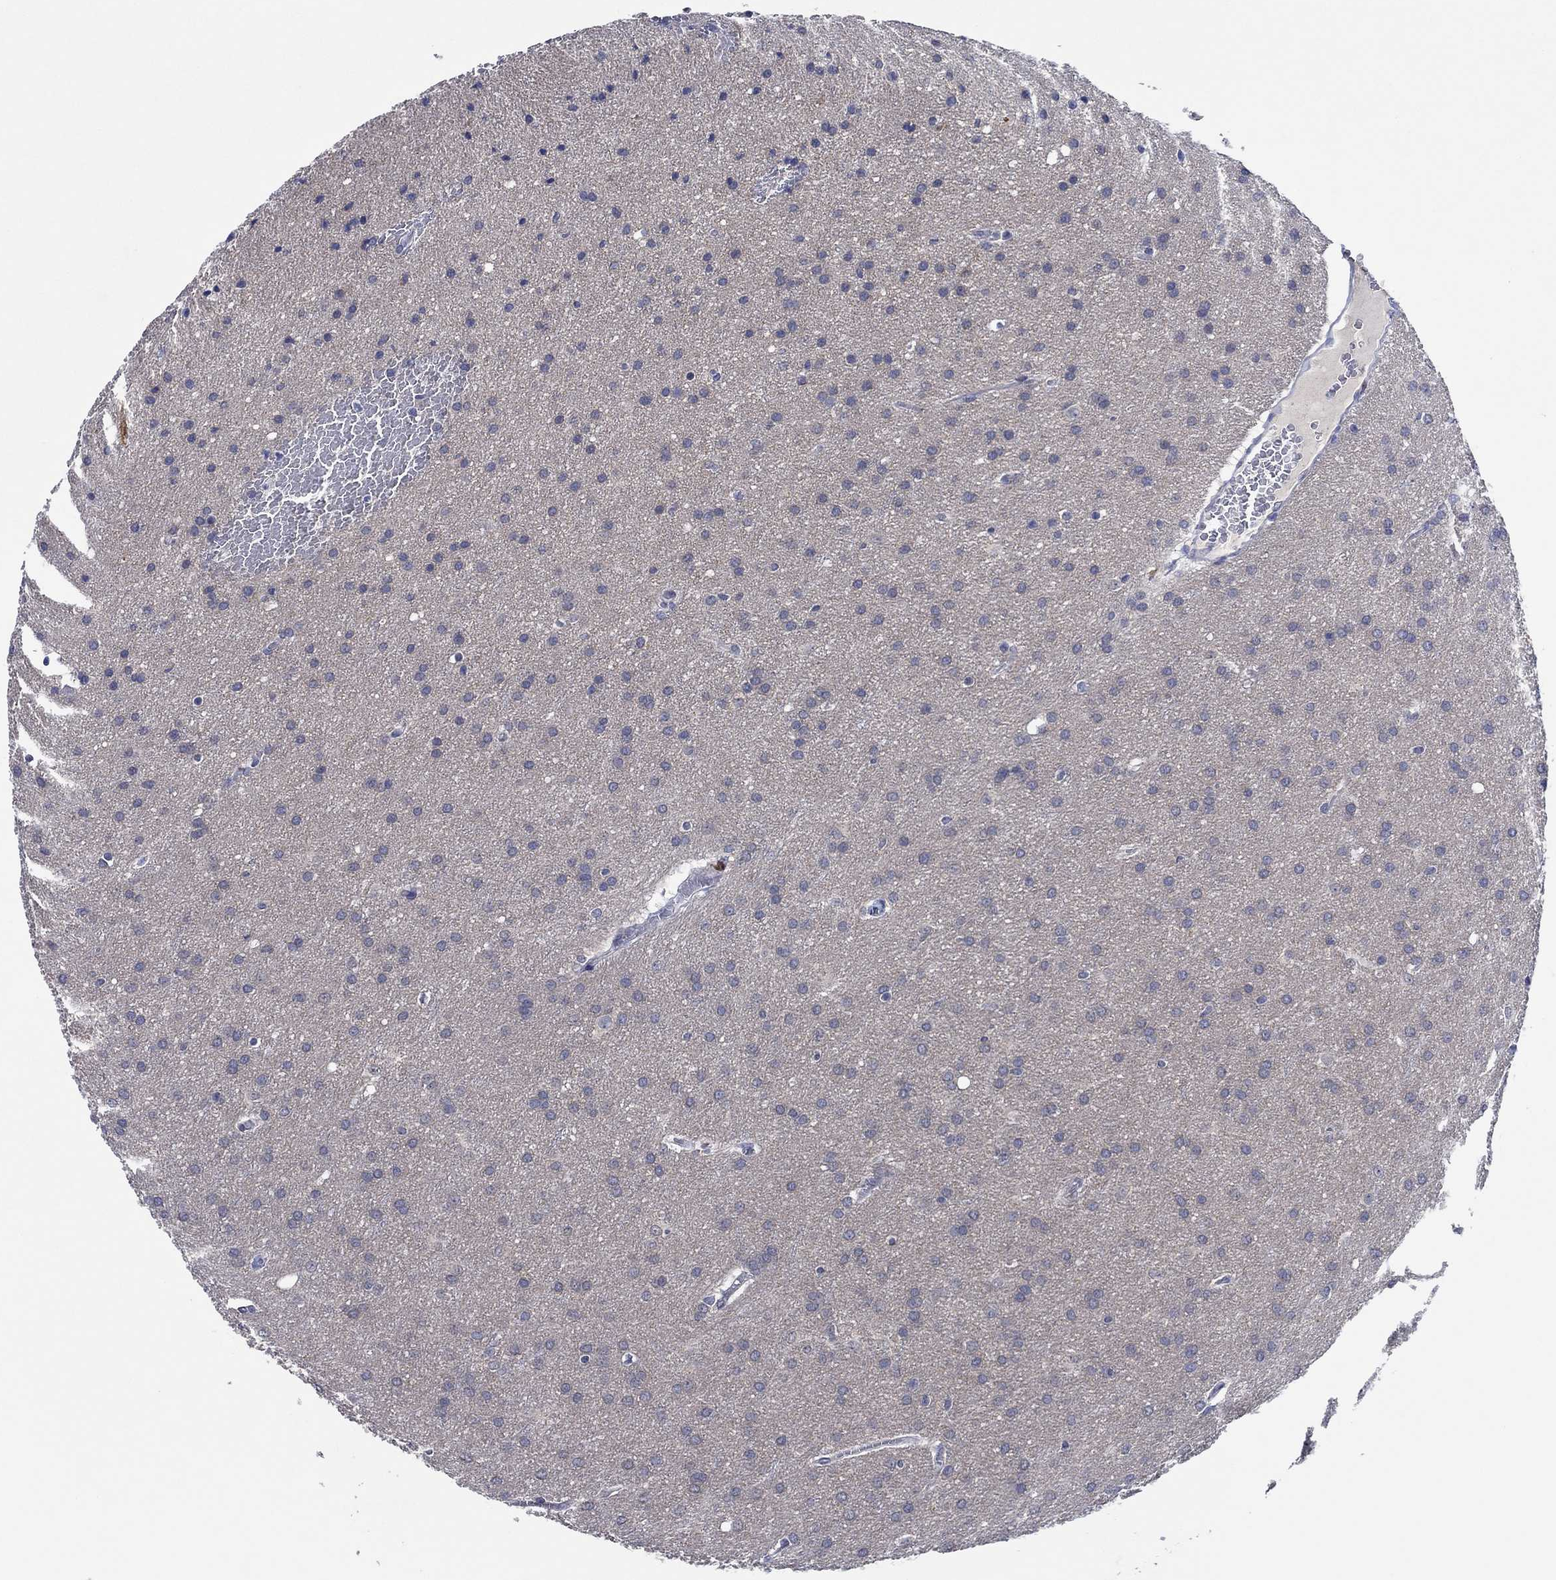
{"staining": {"intensity": "negative", "quantity": "none", "location": "none"}, "tissue": "glioma", "cell_type": "Tumor cells", "image_type": "cancer", "snomed": [{"axis": "morphology", "description": "Glioma, malignant, Low grade"}, {"axis": "topography", "description": "Brain"}], "caption": "High power microscopy image of an immunohistochemistry image of glioma, revealing no significant positivity in tumor cells.", "gene": "PRRT3", "patient": {"sex": "female", "age": 32}}